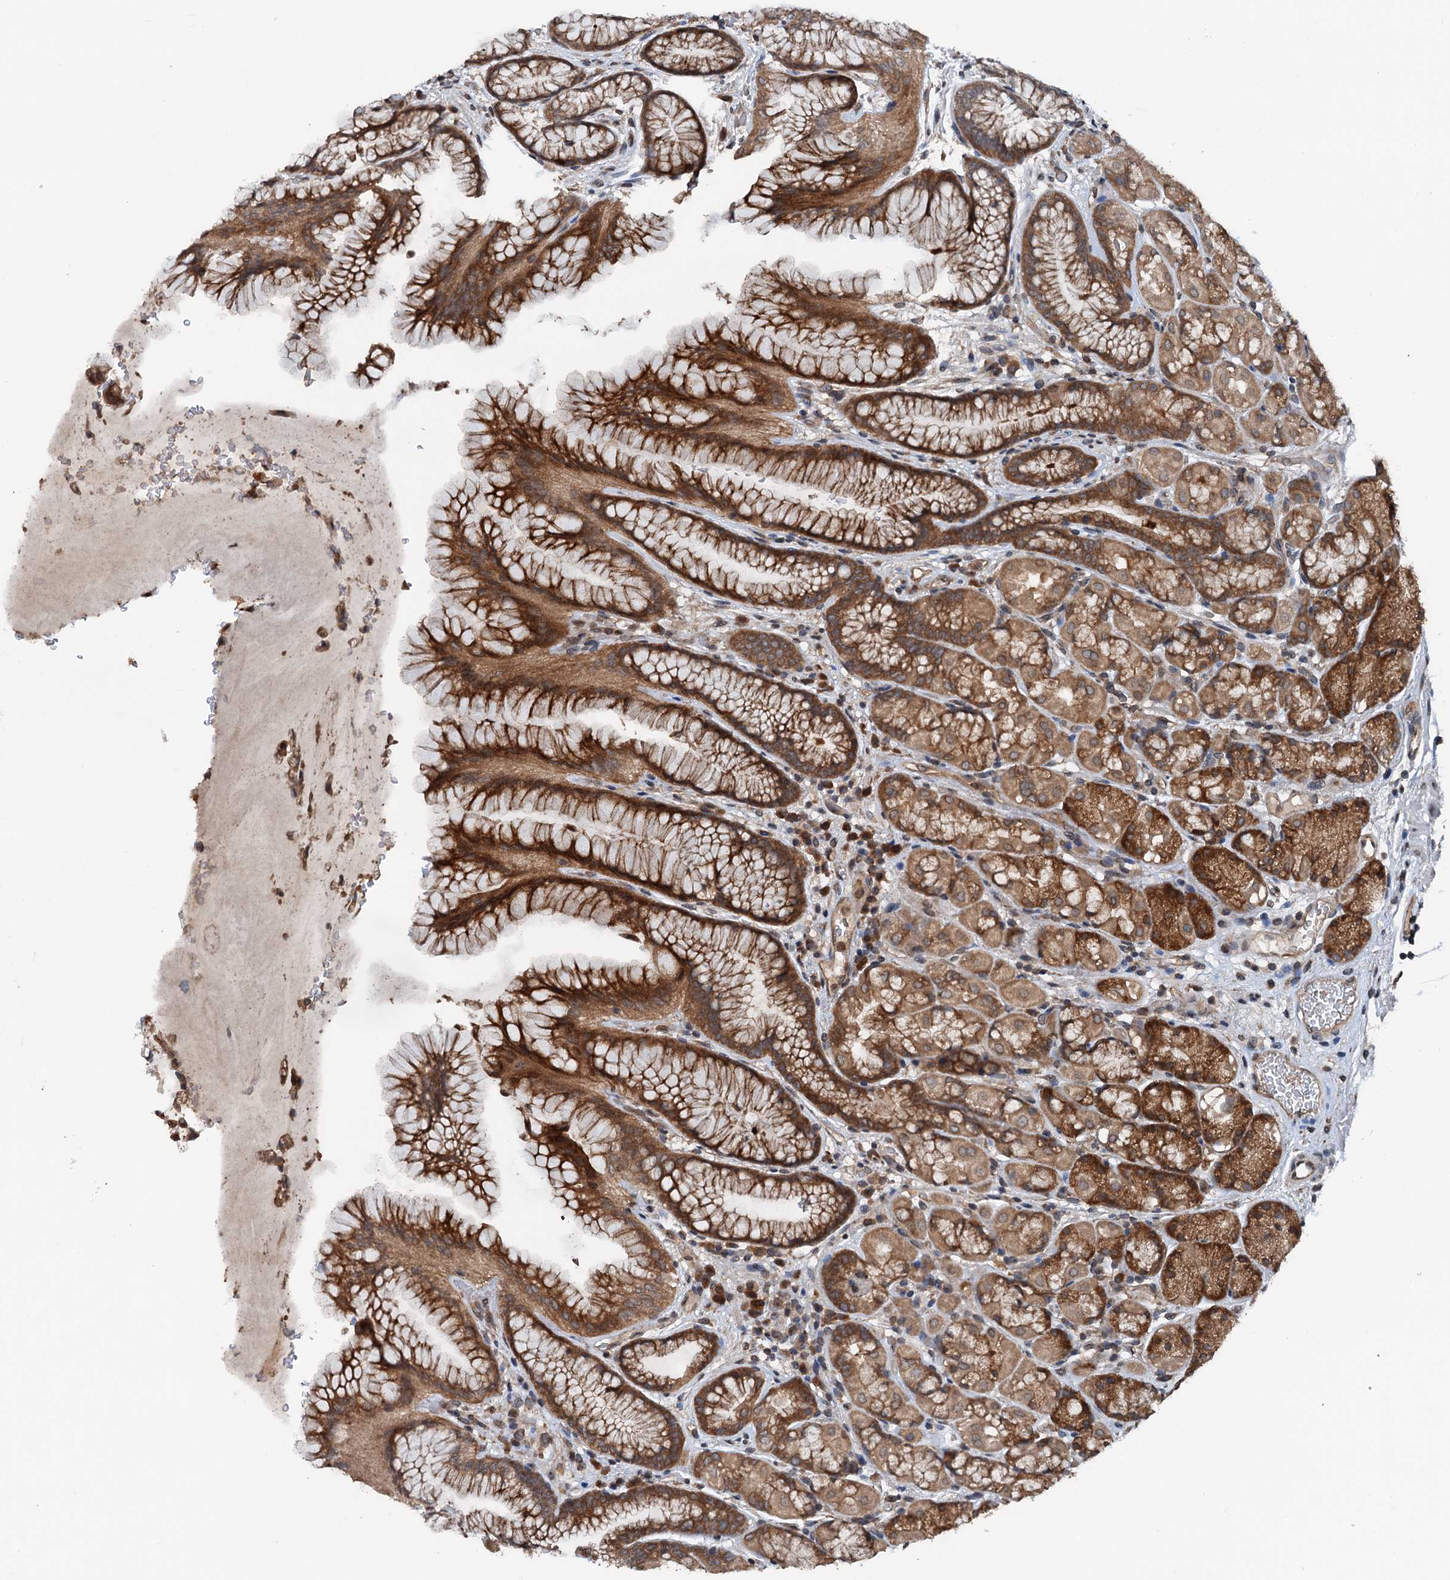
{"staining": {"intensity": "strong", "quantity": ">75%", "location": "cytoplasmic/membranous"}, "tissue": "stomach", "cell_type": "Glandular cells", "image_type": "normal", "snomed": [{"axis": "morphology", "description": "Normal tissue, NOS"}, {"axis": "topography", "description": "Stomach"}], "caption": "Stomach was stained to show a protein in brown. There is high levels of strong cytoplasmic/membranous positivity in about >75% of glandular cells. (brown staining indicates protein expression, while blue staining denotes nuclei).", "gene": "N4BP2L2", "patient": {"sex": "male", "age": 63}}